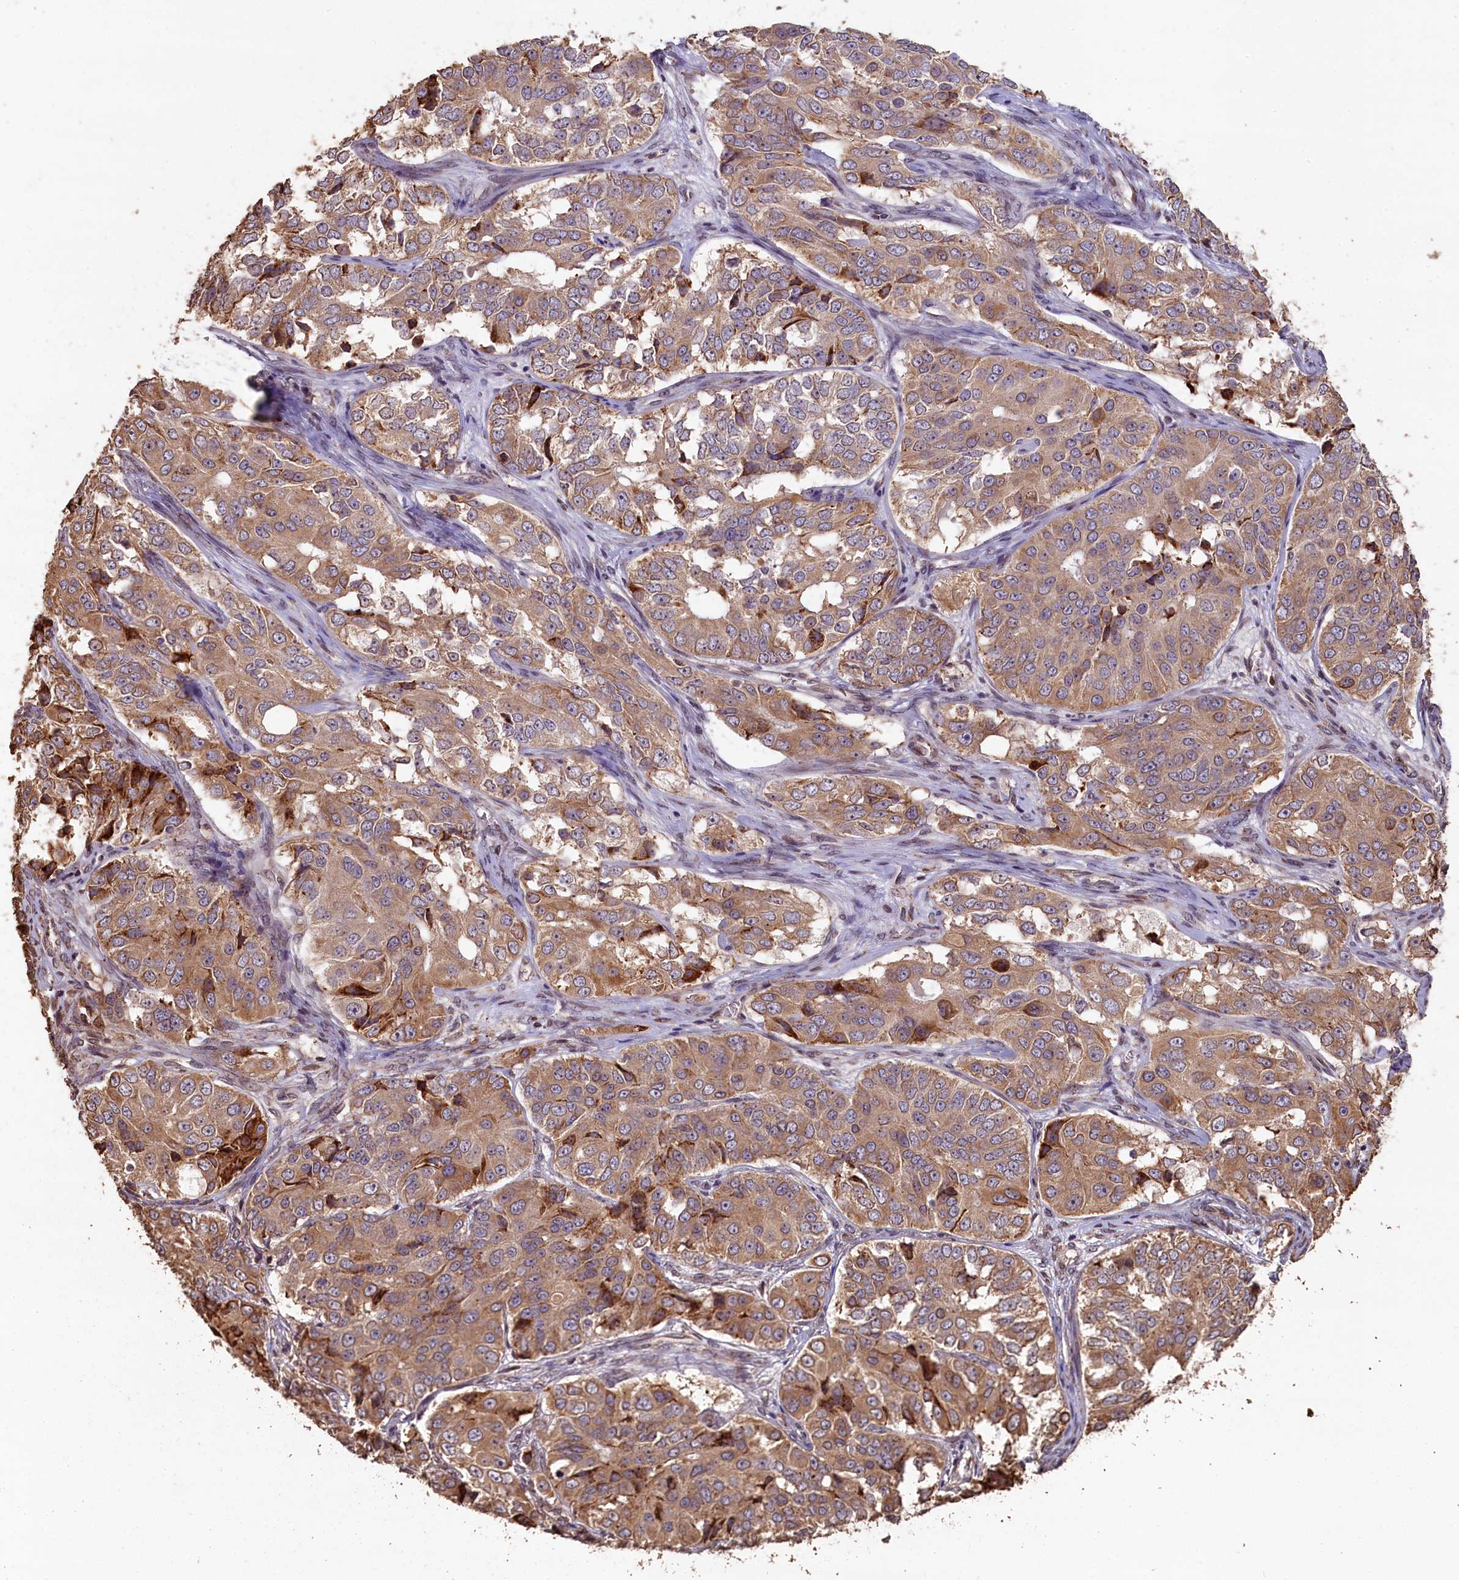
{"staining": {"intensity": "moderate", "quantity": ">75%", "location": "cytoplasmic/membranous"}, "tissue": "ovarian cancer", "cell_type": "Tumor cells", "image_type": "cancer", "snomed": [{"axis": "morphology", "description": "Carcinoma, endometroid"}, {"axis": "topography", "description": "Ovary"}], "caption": "Protein analysis of ovarian endometroid carcinoma tissue exhibits moderate cytoplasmic/membranous expression in approximately >75% of tumor cells. The protein of interest is shown in brown color, while the nuclei are stained blue.", "gene": "SLC38A7", "patient": {"sex": "female", "age": 51}}